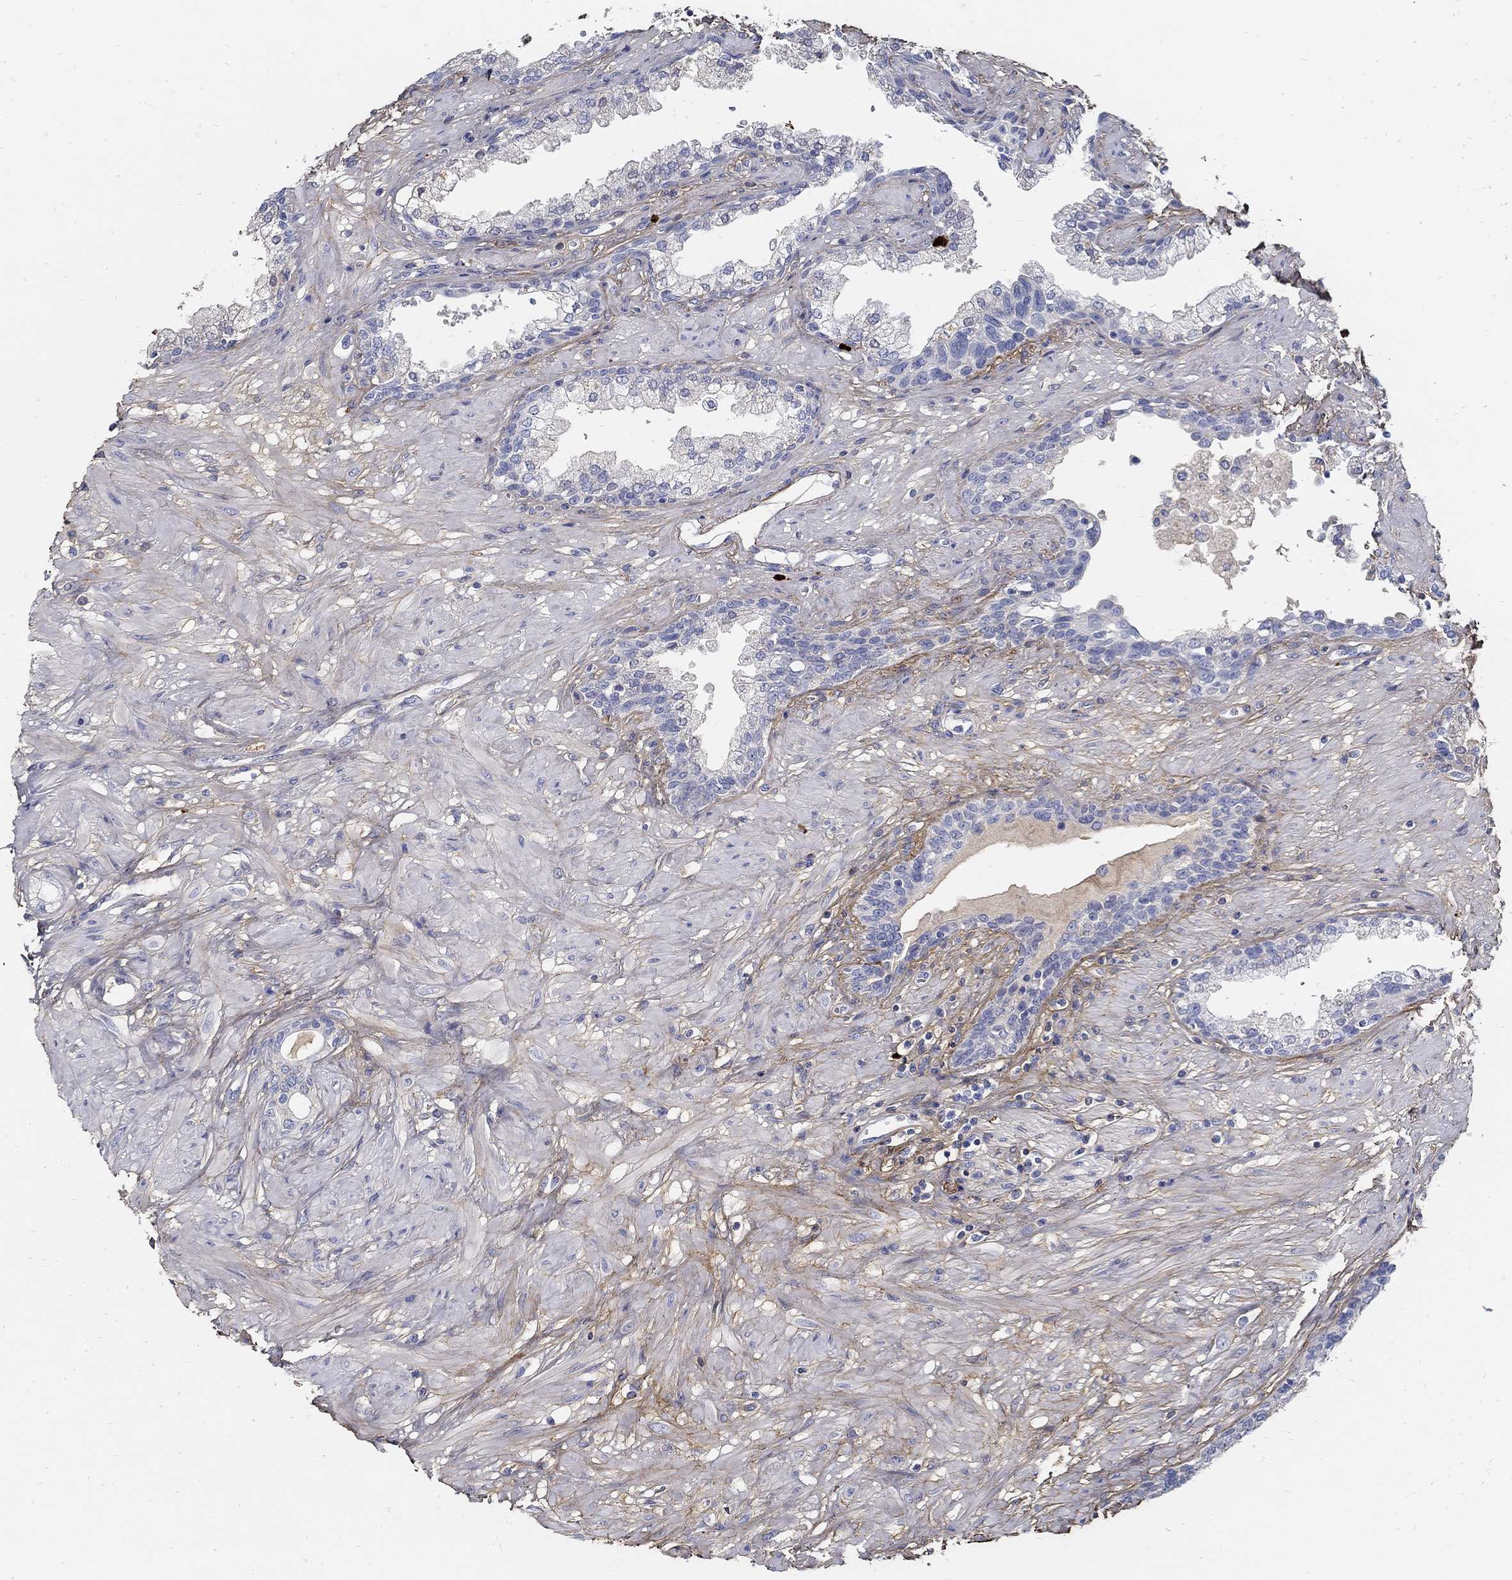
{"staining": {"intensity": "negative", "quantity": "none", "location": "none"}, "tissue": "prostate", "cell_type": "Glandular cells", "image_type": "normal", "snomed": [{"axis": "morphology", "description": "Normal tissue, NOS"}, {"axis": "topography", "description": "Prostate"}], "caption": "DAB immunohistochemical staining of benign prostate reveals no significant staining in glandular cells.", "gene": "TGFBI", "patient": {"sex": "male", "age": 63}}